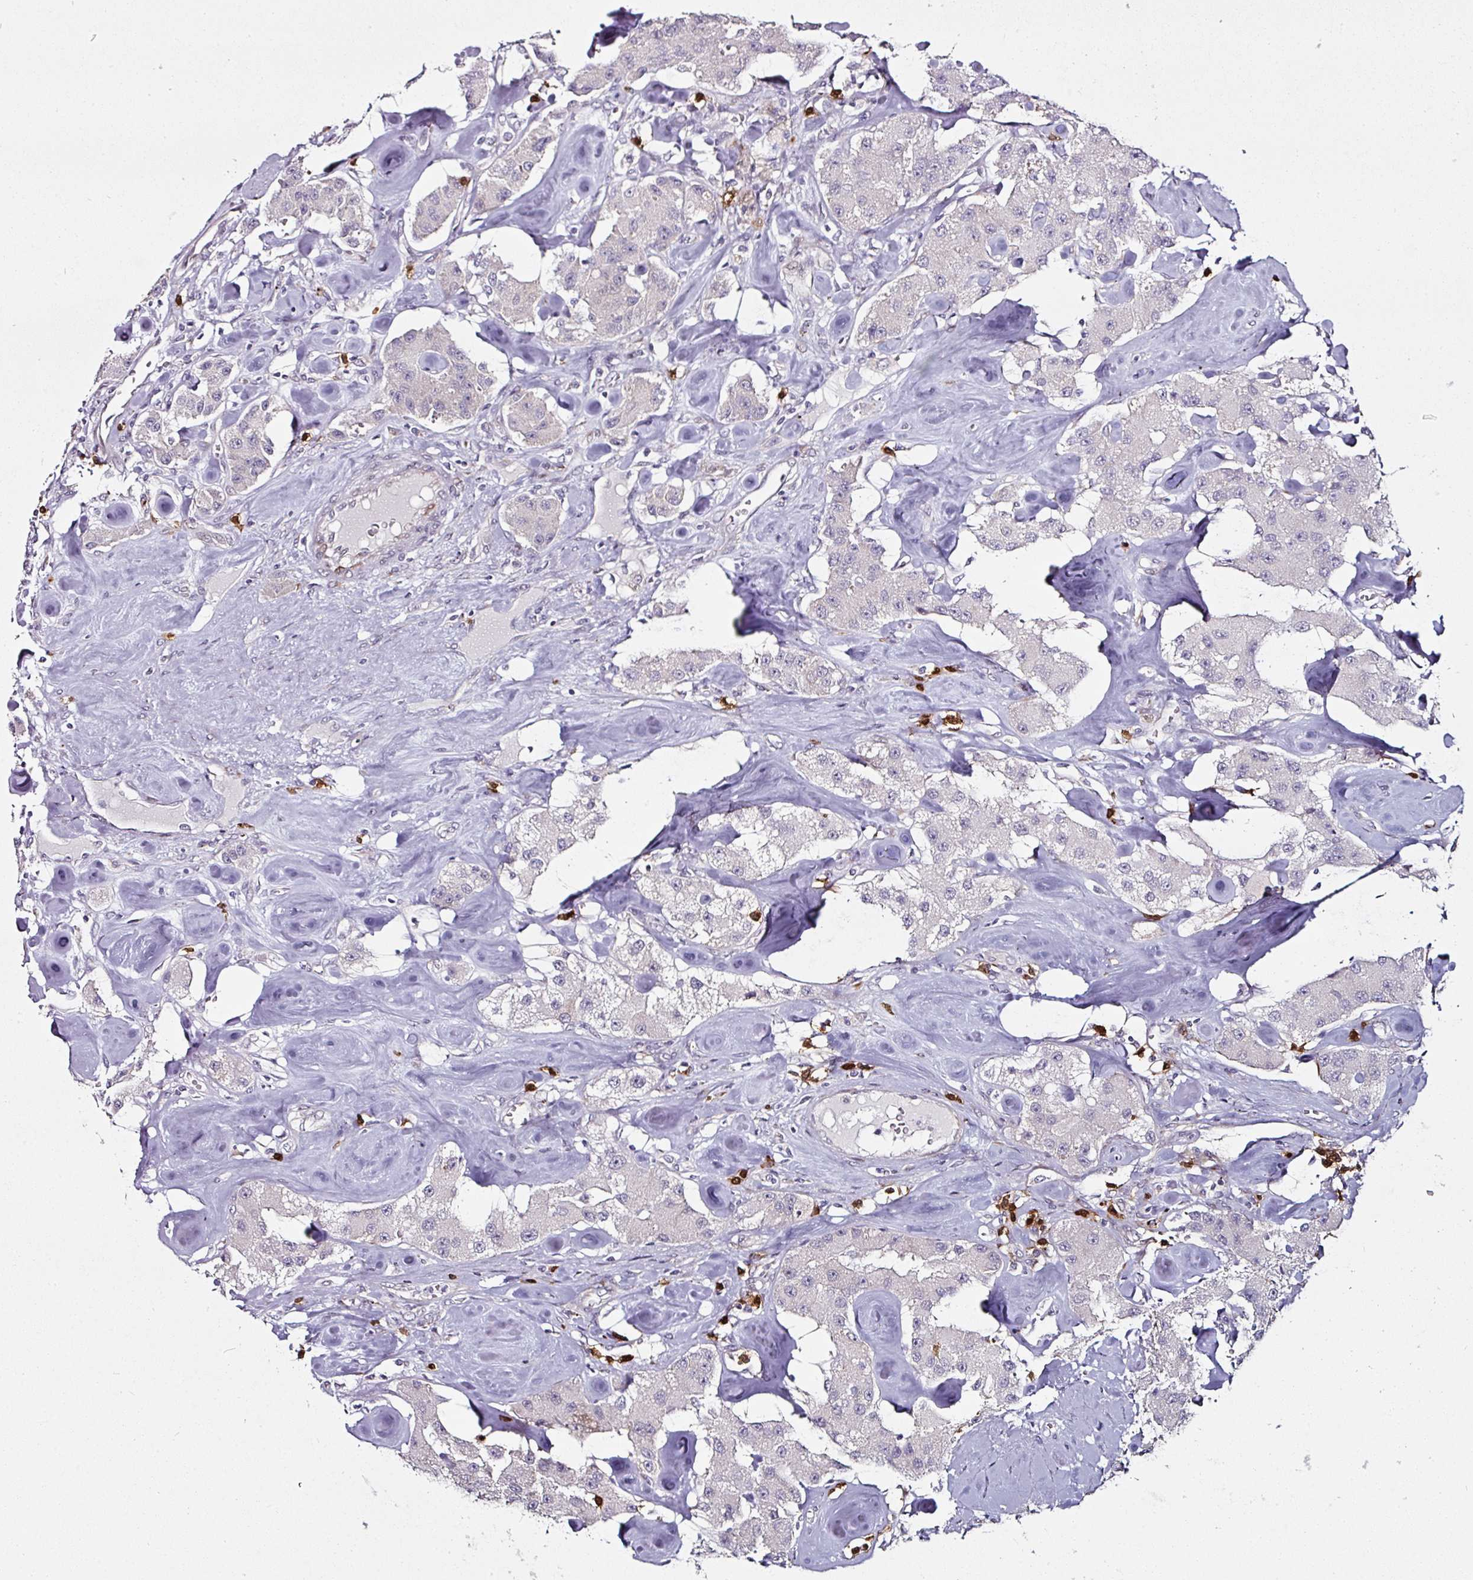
{"staining": {"intensity": "negative", "quantity": "none", "location": "none"}, "tissue": "carcinoid", "cell_type": "Tumor cells", "image_type": "cancer", "snomed": [{"axis": "morphology", "description": "Carcinoid, malignant, NOS"}, {"axis": "topography", "description": "Pancreas"}], "caption": "Protein analysis of carcinoid shows no significant expression in tumor cells. (DAB (3,3'-diaminobenzidine) IHC, high magnification).", "gene": "APOLD1", "patient": {"sex": "male", "age": 41}}